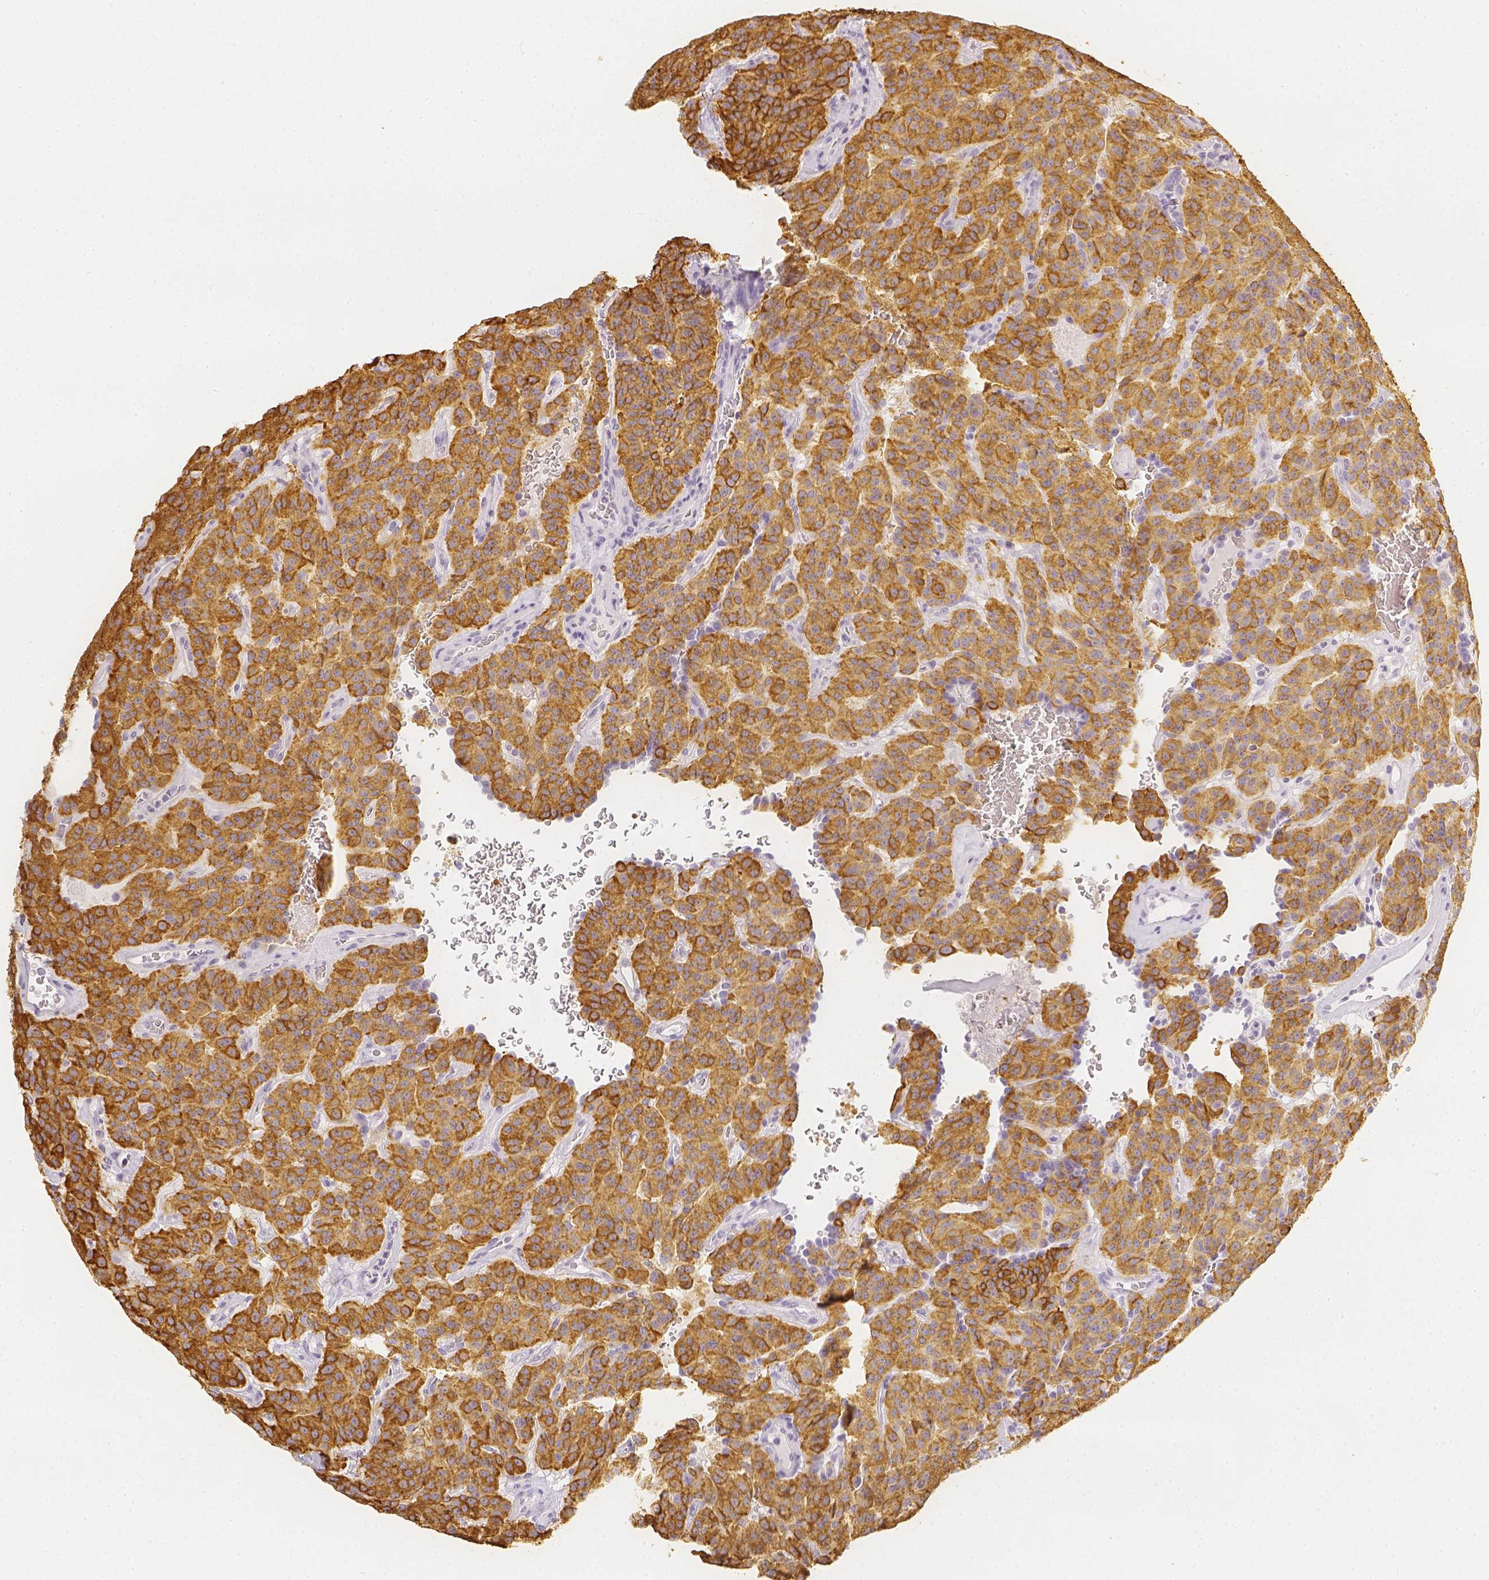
{"staining": {"intensity": "moderate", "quantity": ">75%", "location": "cytoplasmic/membranous"}, "tissue": "carcinoid", "cell_type": "Tumor cells", "image_type": "cancer", "snomed": [{"axis": "morphology", "description": "Carcinoid, malignant, NOS"}, {"axis": "topography", "description": "Lung"}], "caption": "Carcinoid (malignant) stained with a brown dye demonstrates moderate cytoplasmic/membranous positive staining in approximately >75% of tumor cells.", "gene": "SLC18A1", "patient": {"sex": "female", "age": 61}}